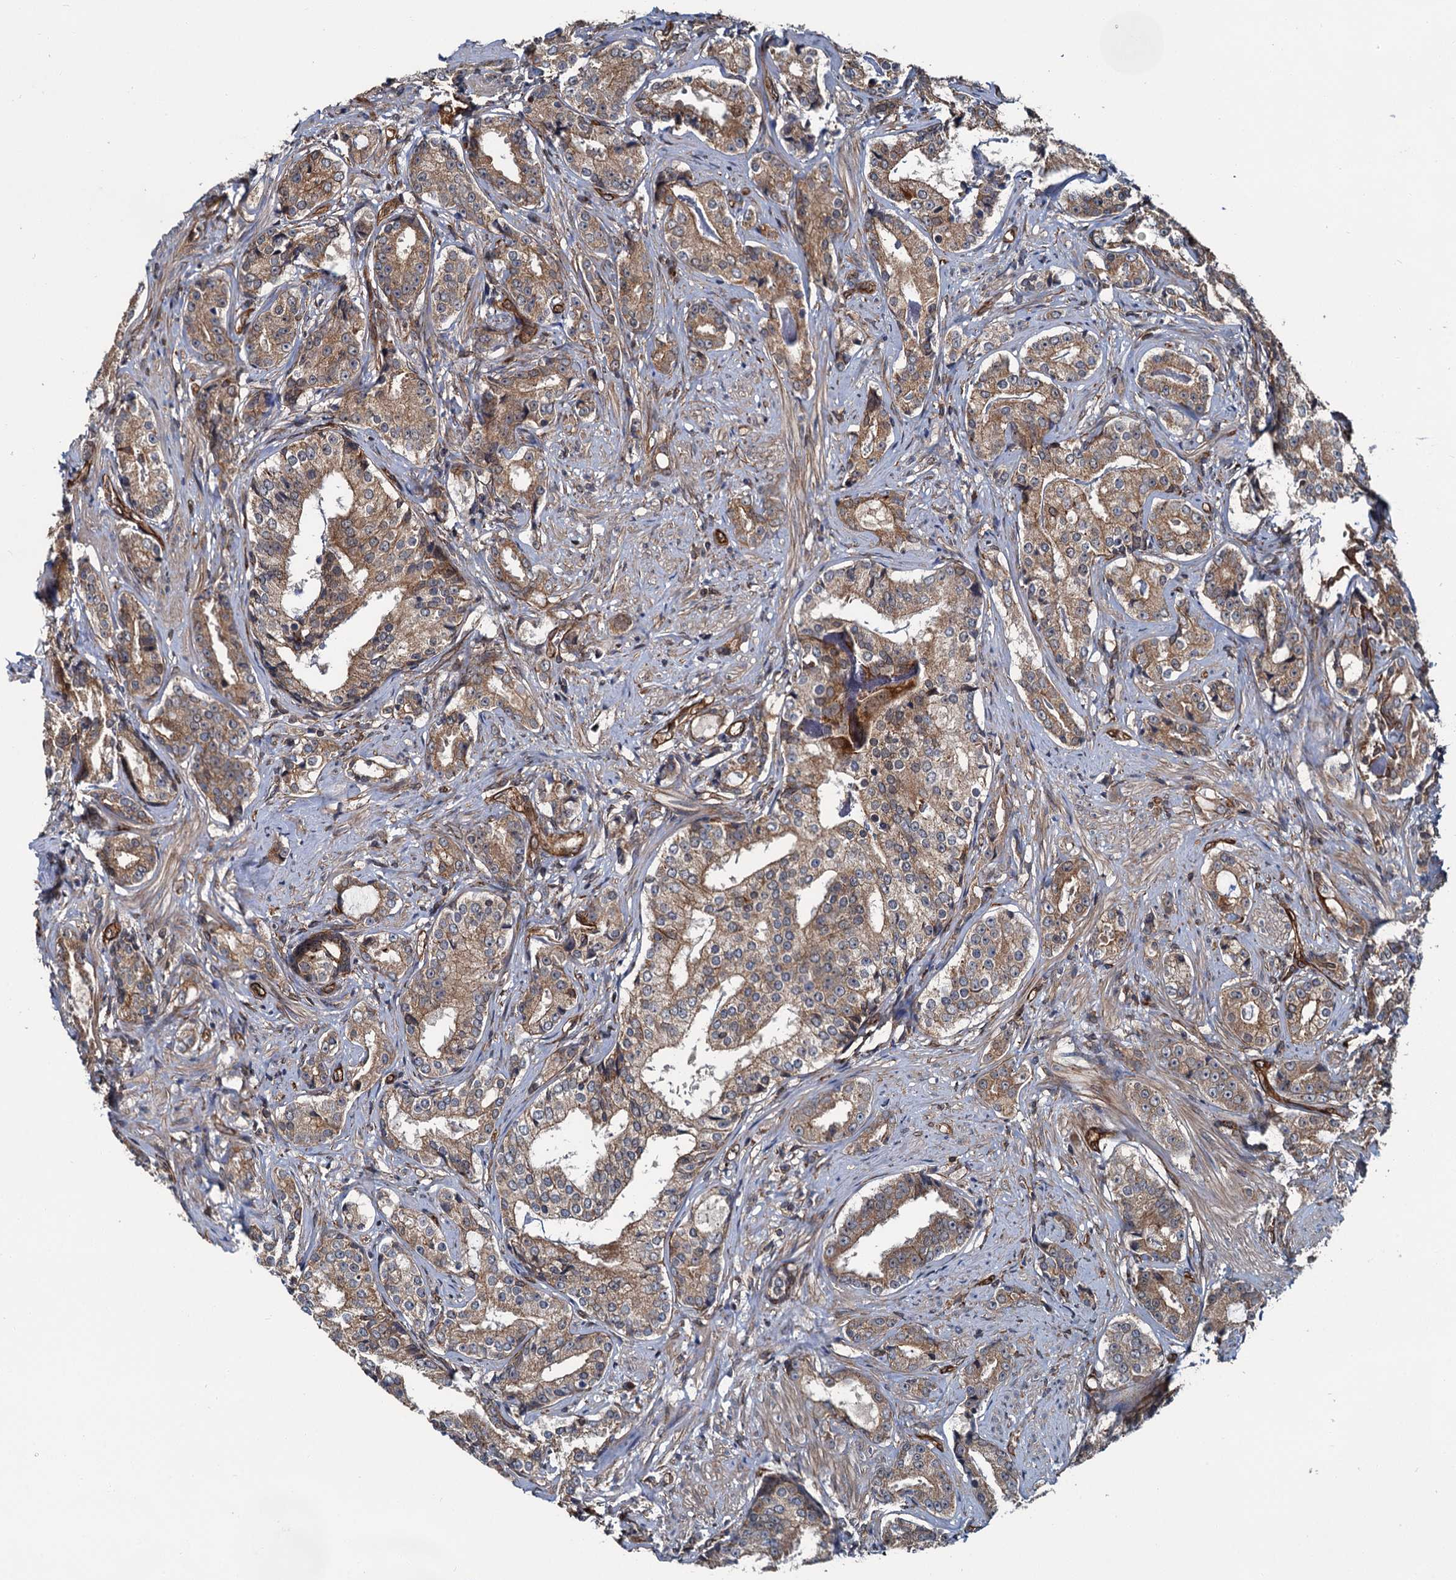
{"staining": {"intensity": "moderate", "quantity": ">75%", "location": "cytoplasmic/membranous"}, "tissue": "prostate cancer", "cell_type": "Tumor cells", "image_type": "cancer", "snomed": [{"axis": "morphology", "description": "Adenocarcinoma, High grade"}, {"axis": "topography", "description": "Prostate"}], "caption": "Adenocarcinoma (high-grade) (prostate) stained for a protein reveals moderate cytoplasmic/membranous positivity in tumor cells. (Stains: DAB (3,3'-diaminobenzidine) in brown, nuclei in blue, Microscopy: brightfield microscopy at high magnification).", "gene": "ZFYVE19", "patient": {"sex": "male", "age": 58}}